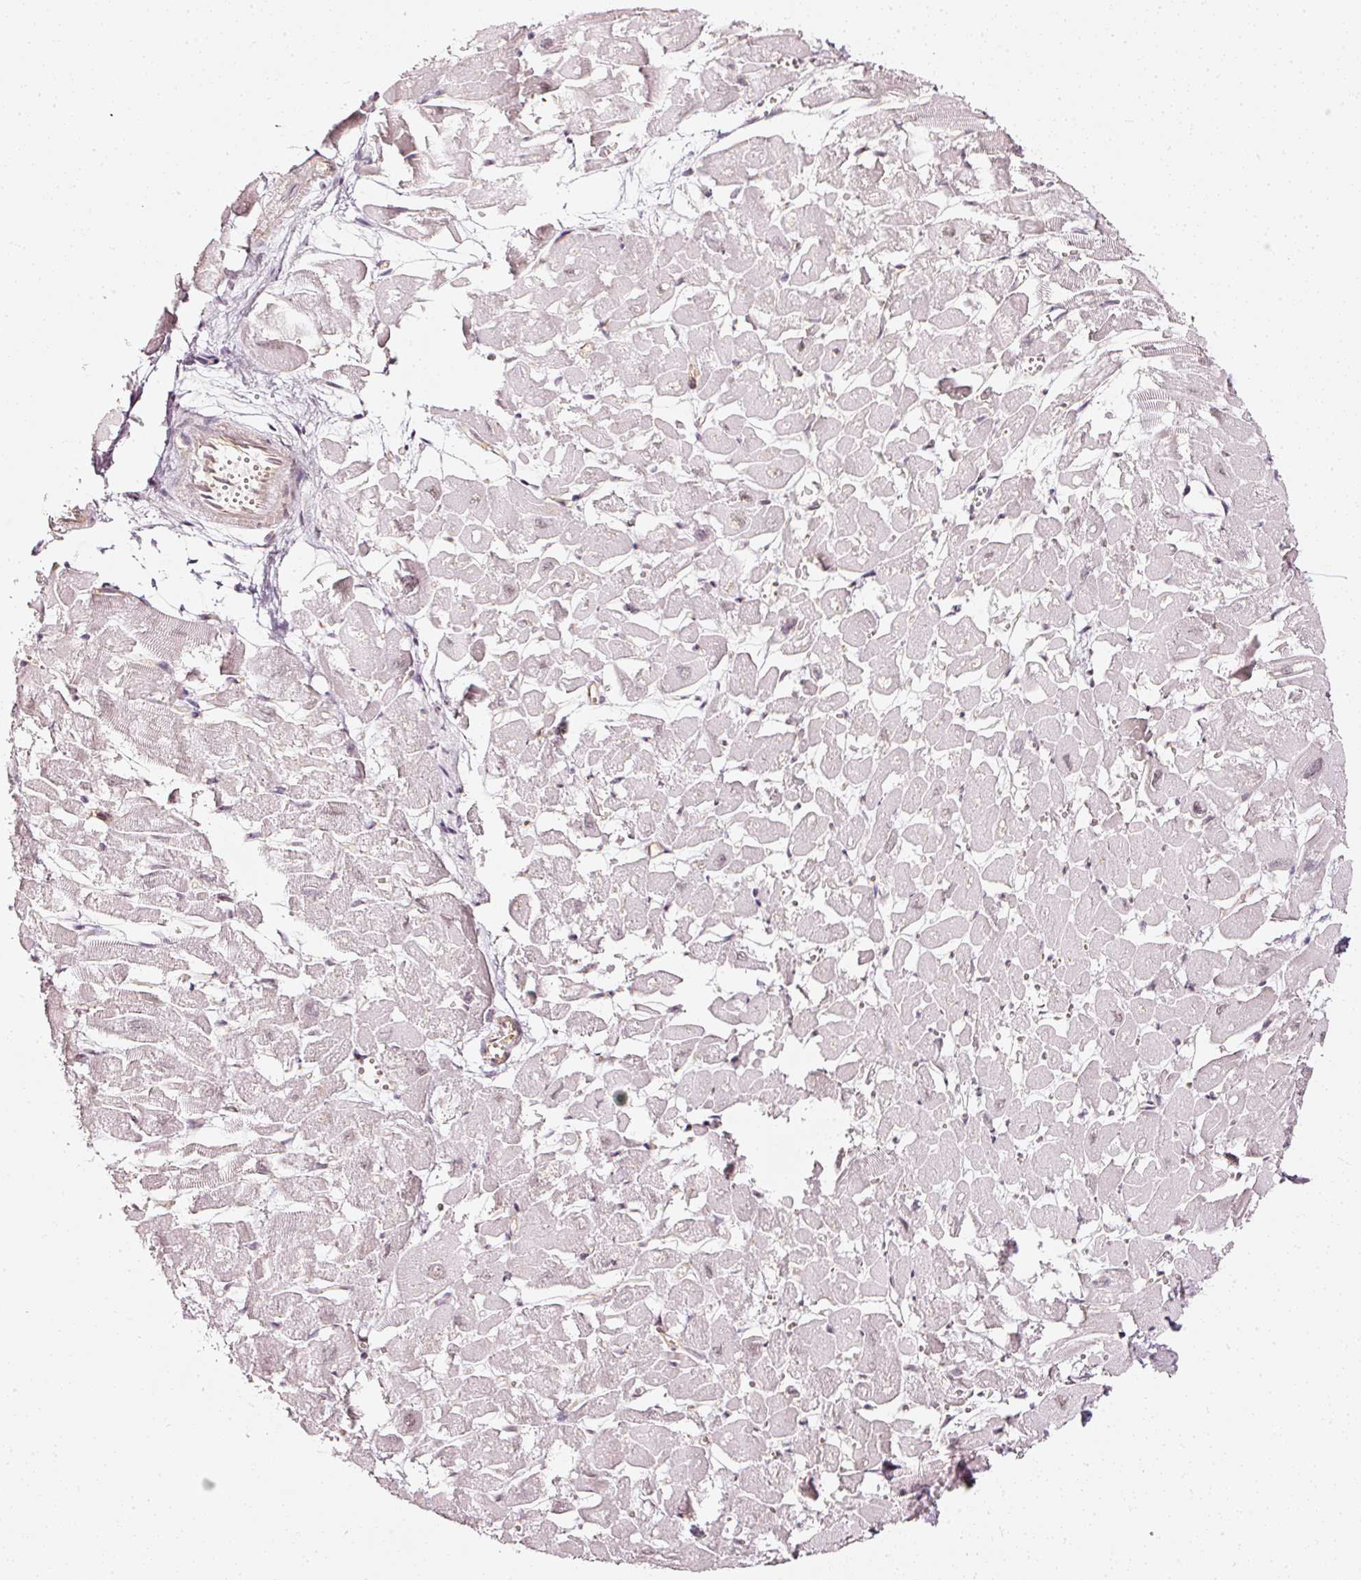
{"staining": {"intensity": "negative", "quantity": "none", "location": "none"}, "tissue": "heart muscle", "cell_type": "Cardiomyocytes", "image_type": "normal", "snomed": [{"axis": "morphology", "description": "Normal tissue, NOS"}, {"axis": "topography", "description": "Heart"}], "caption": "Cardiomyocytes show no significant protein staining in unremarkable heart muscle.", "gene": "DRD2", "patient": {"sex": "male", "age": 54}}